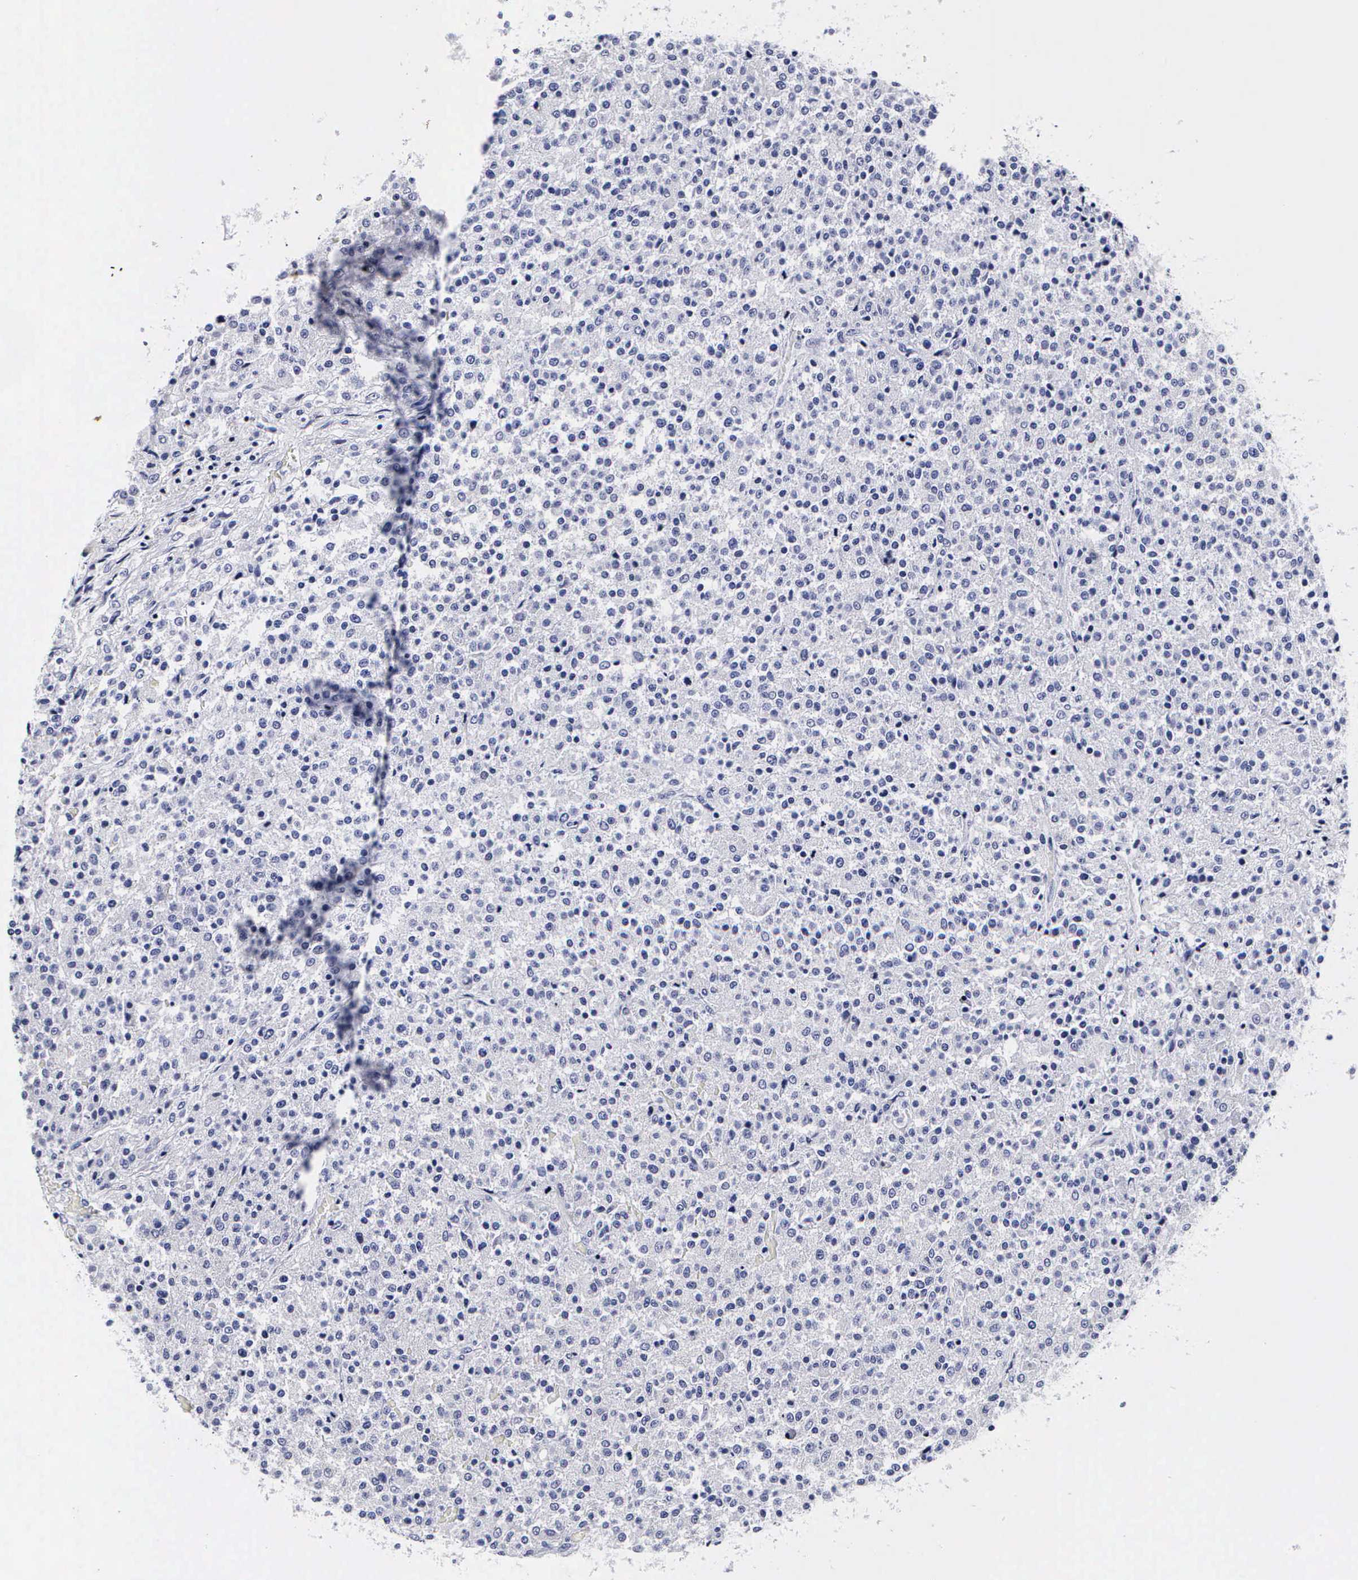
{"staining": {"intensity": "negative", "quantity": "none", "location": "none"}, "tissue": "testis cancer", "cell_type": "Tumor cells", "image_type": "cancer", "snomed": [{"axis": "morphology", "description": "Seminoma, NOS"}, {"axis": "topography", "description": "Testis"}], "caption": "This is an IHC photomicrograph of testis cancer. There is no positivity in tumor cells.", "gene": "RNASE6", "patient": {"sex": "male", "age": 59}}